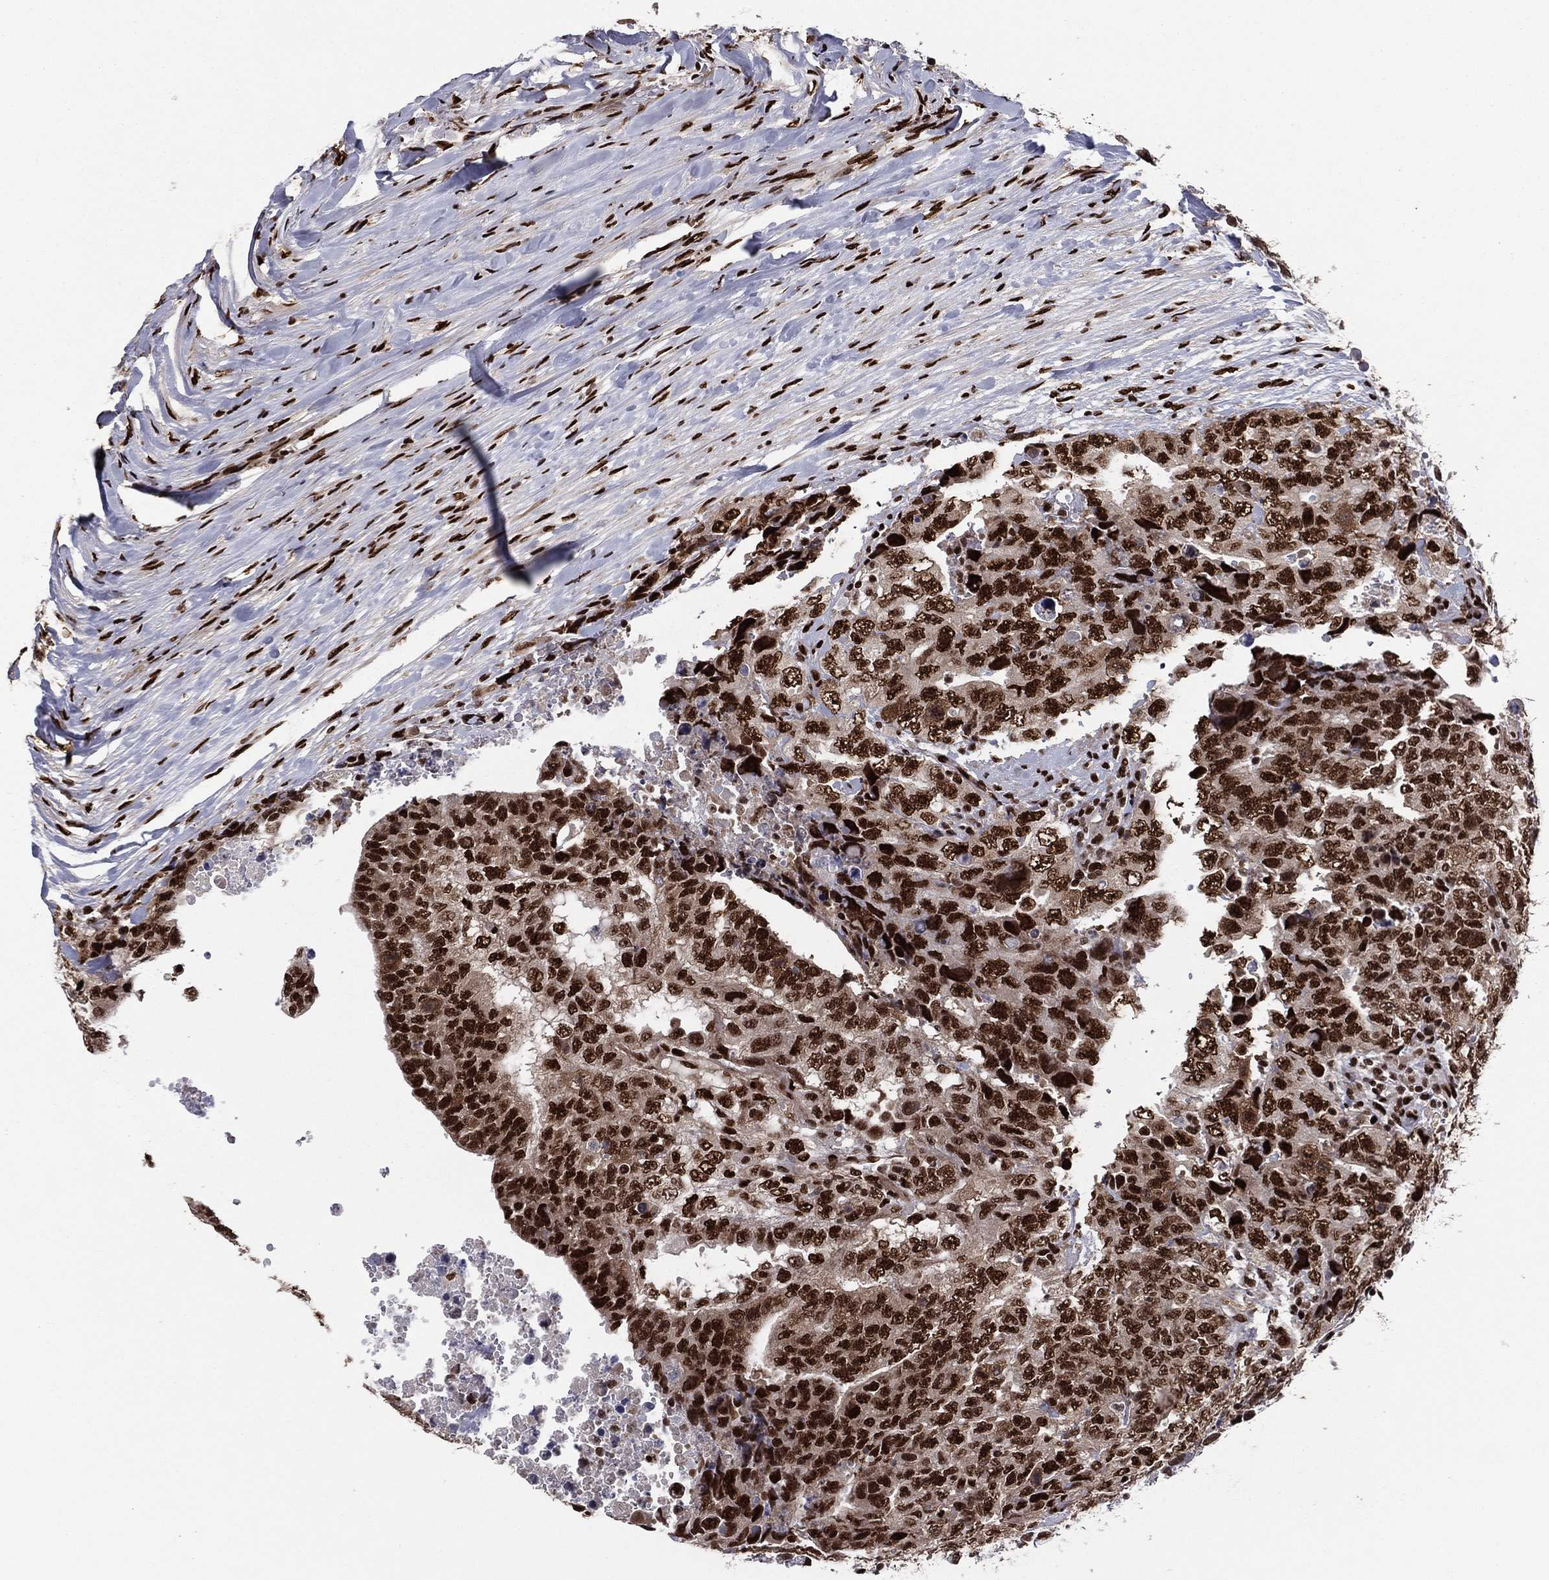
{"staining": {"intensity": "strong", "quantity": ">75%", "location": "nuclear"}, "tissue": "testis cancer", "cell_type": "Tumor cells", "image_type": "cancer", "snomed": [{"axis": "morphology", "description": "Carcinoma, Embryonal, NOS"}, {"axis": "topography", "description": "Testis"}], "caption": "The micrograph reveals staining of testis embryonal carcinoma, revealing strong nuclear protein staining (brown color) within tumor cells.", "gene": "TP53BP1", "patient": {"sex": "male", "age": 24}}